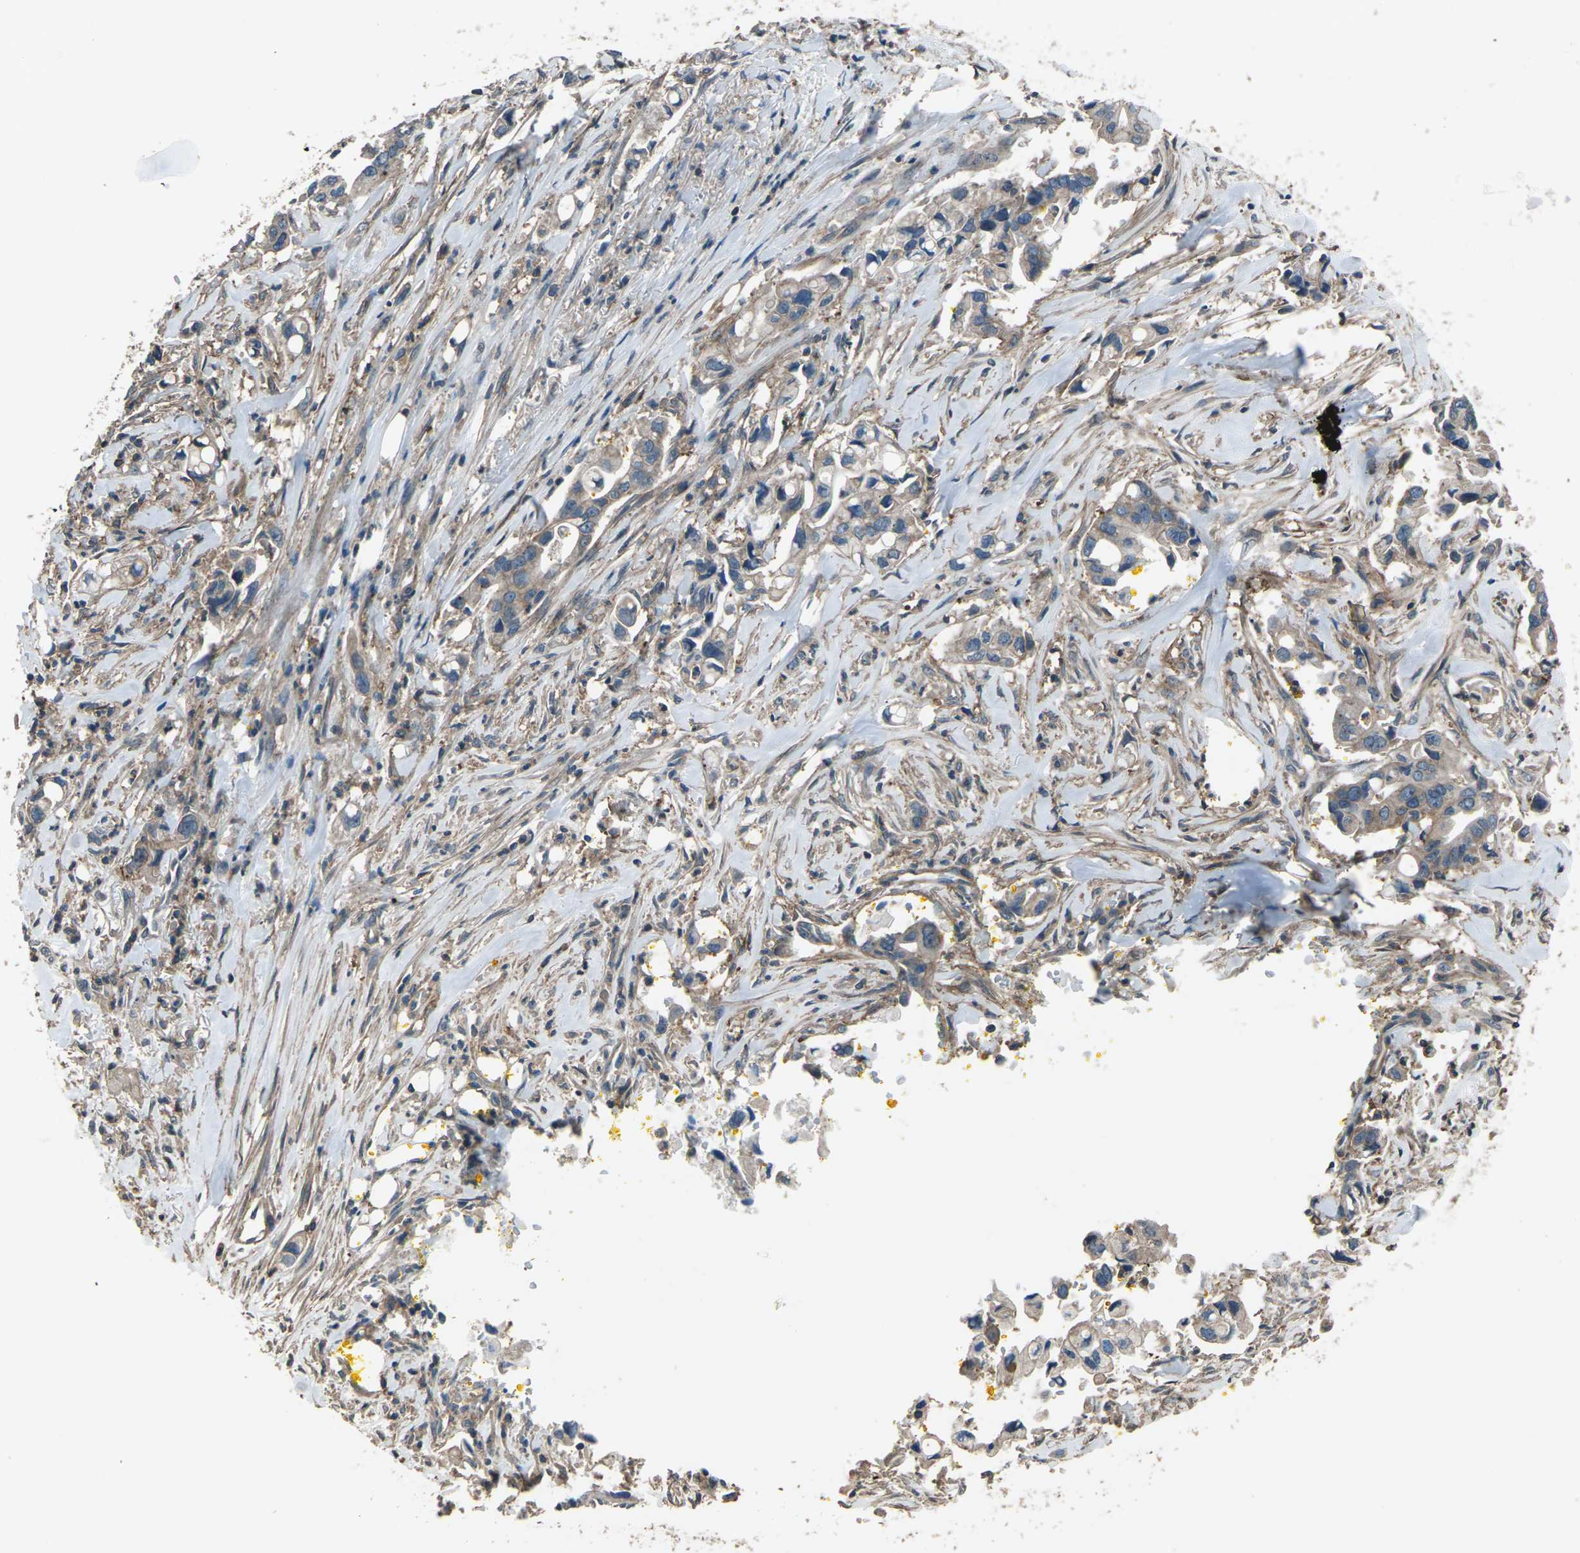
{"staining": {"intensity": "weak", "quantity": ">75%", "location": "cytoplasmic/membranous"}, "tissue": "pancreatic cancer", "cell_type": "Tumor cells", "image_type": "cancer", "snomed": [{"axis": "morphology", "description": "Adenocarcinoma, NOS"}, {"axis": "topography", "description": "Pancreas"}], "caption": "Immunohistochemistry (DAB) staining of human pancreatic cancer shows weak cytoplasmic/membranous protein expression in about >75% of tumor cells. (IHC, brightfield microscopy, high magnification).", "gene": "CMTM4", "patient": {"sex": "male", "age": 70}}